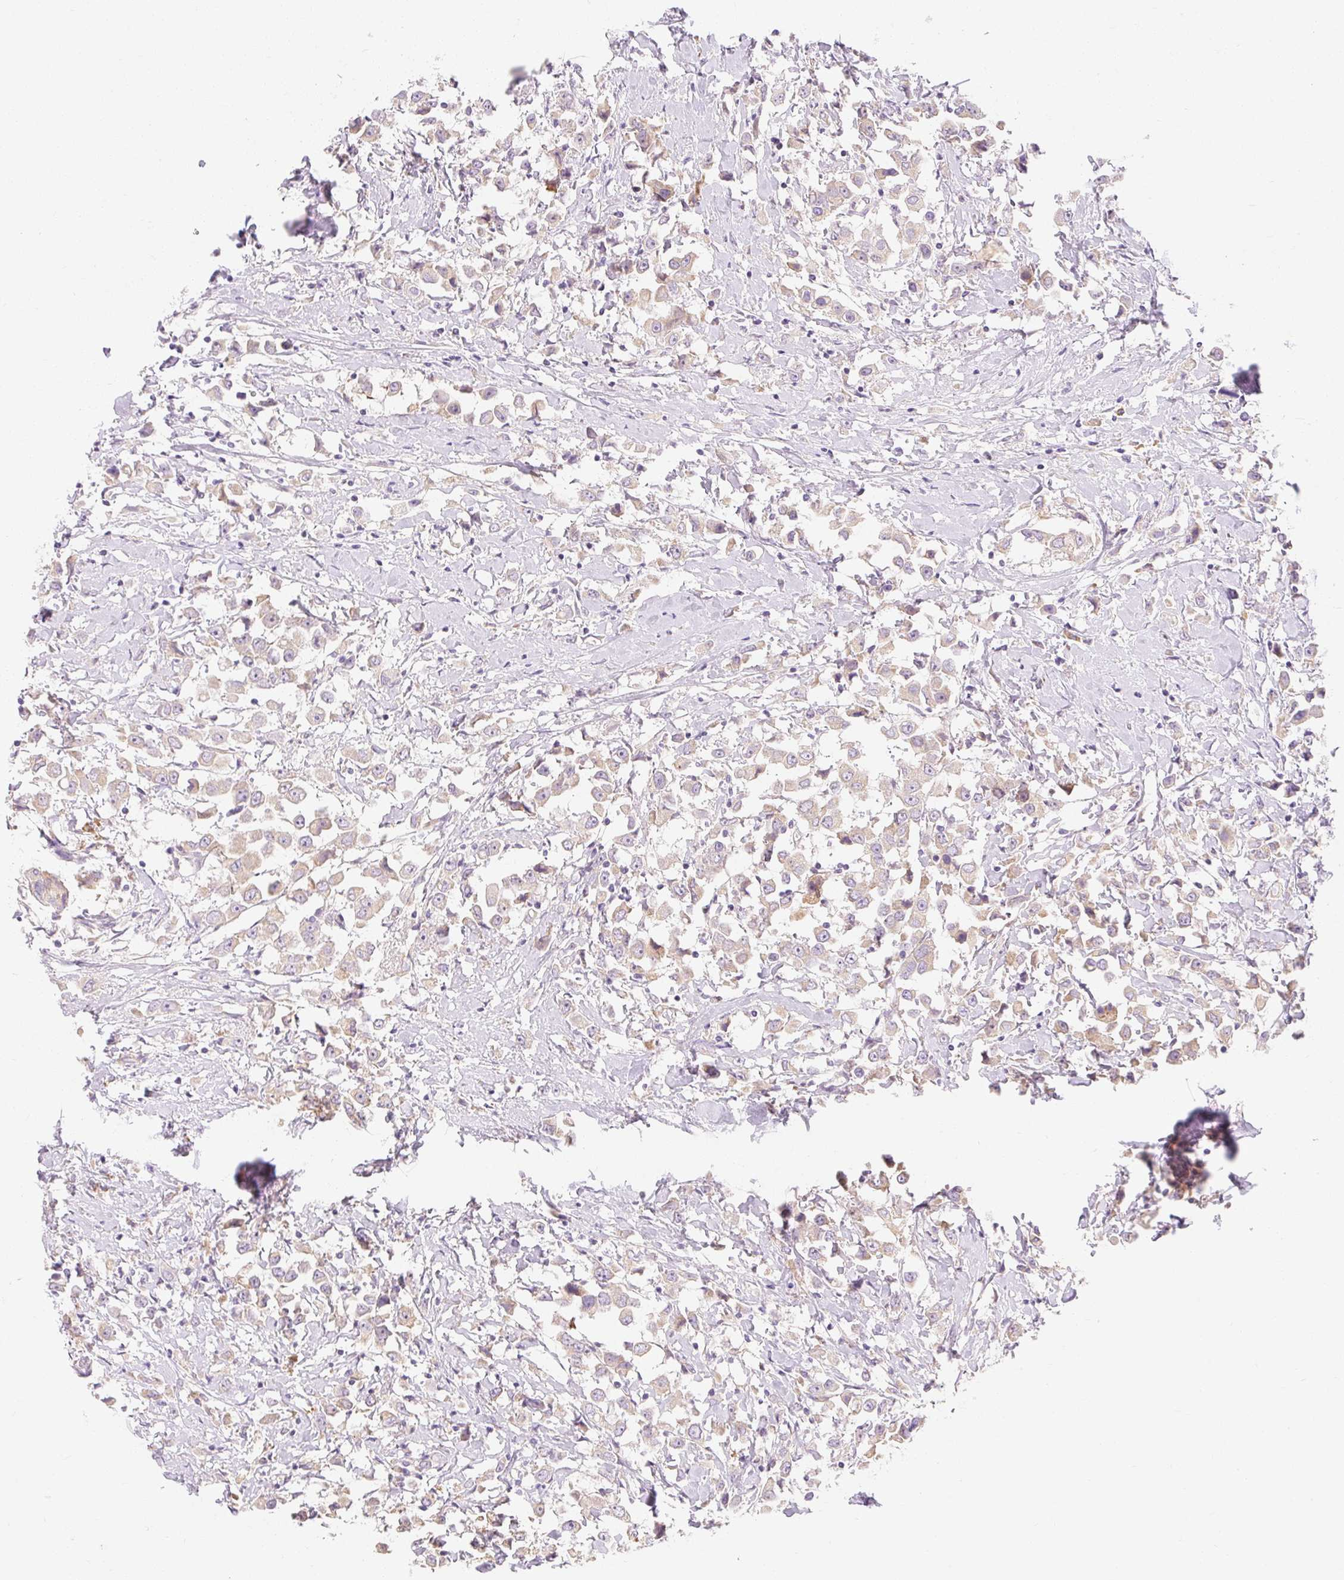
{"staining": {"intensity": "weak", "quantity": ">75%", "location": "cytoplasmic/membranous"}, "tissue": "breast cancer", "cell_type": "Tumor cells", "image_type": "cancer", "snomed": [{"axis": "morphology", "description": "Duct carcinoma"}, {"axis": "topography", "description": "Breast"}], "caption": "Breast cancer (invasive ductal carcinoma) was stained to show a protein in brown. There is low levels of weak cytoplasmic/membranous staining in about >75% of tumor cells.", "gene": "MYO1D", "patient": {"sex": "female", "age": 61}}